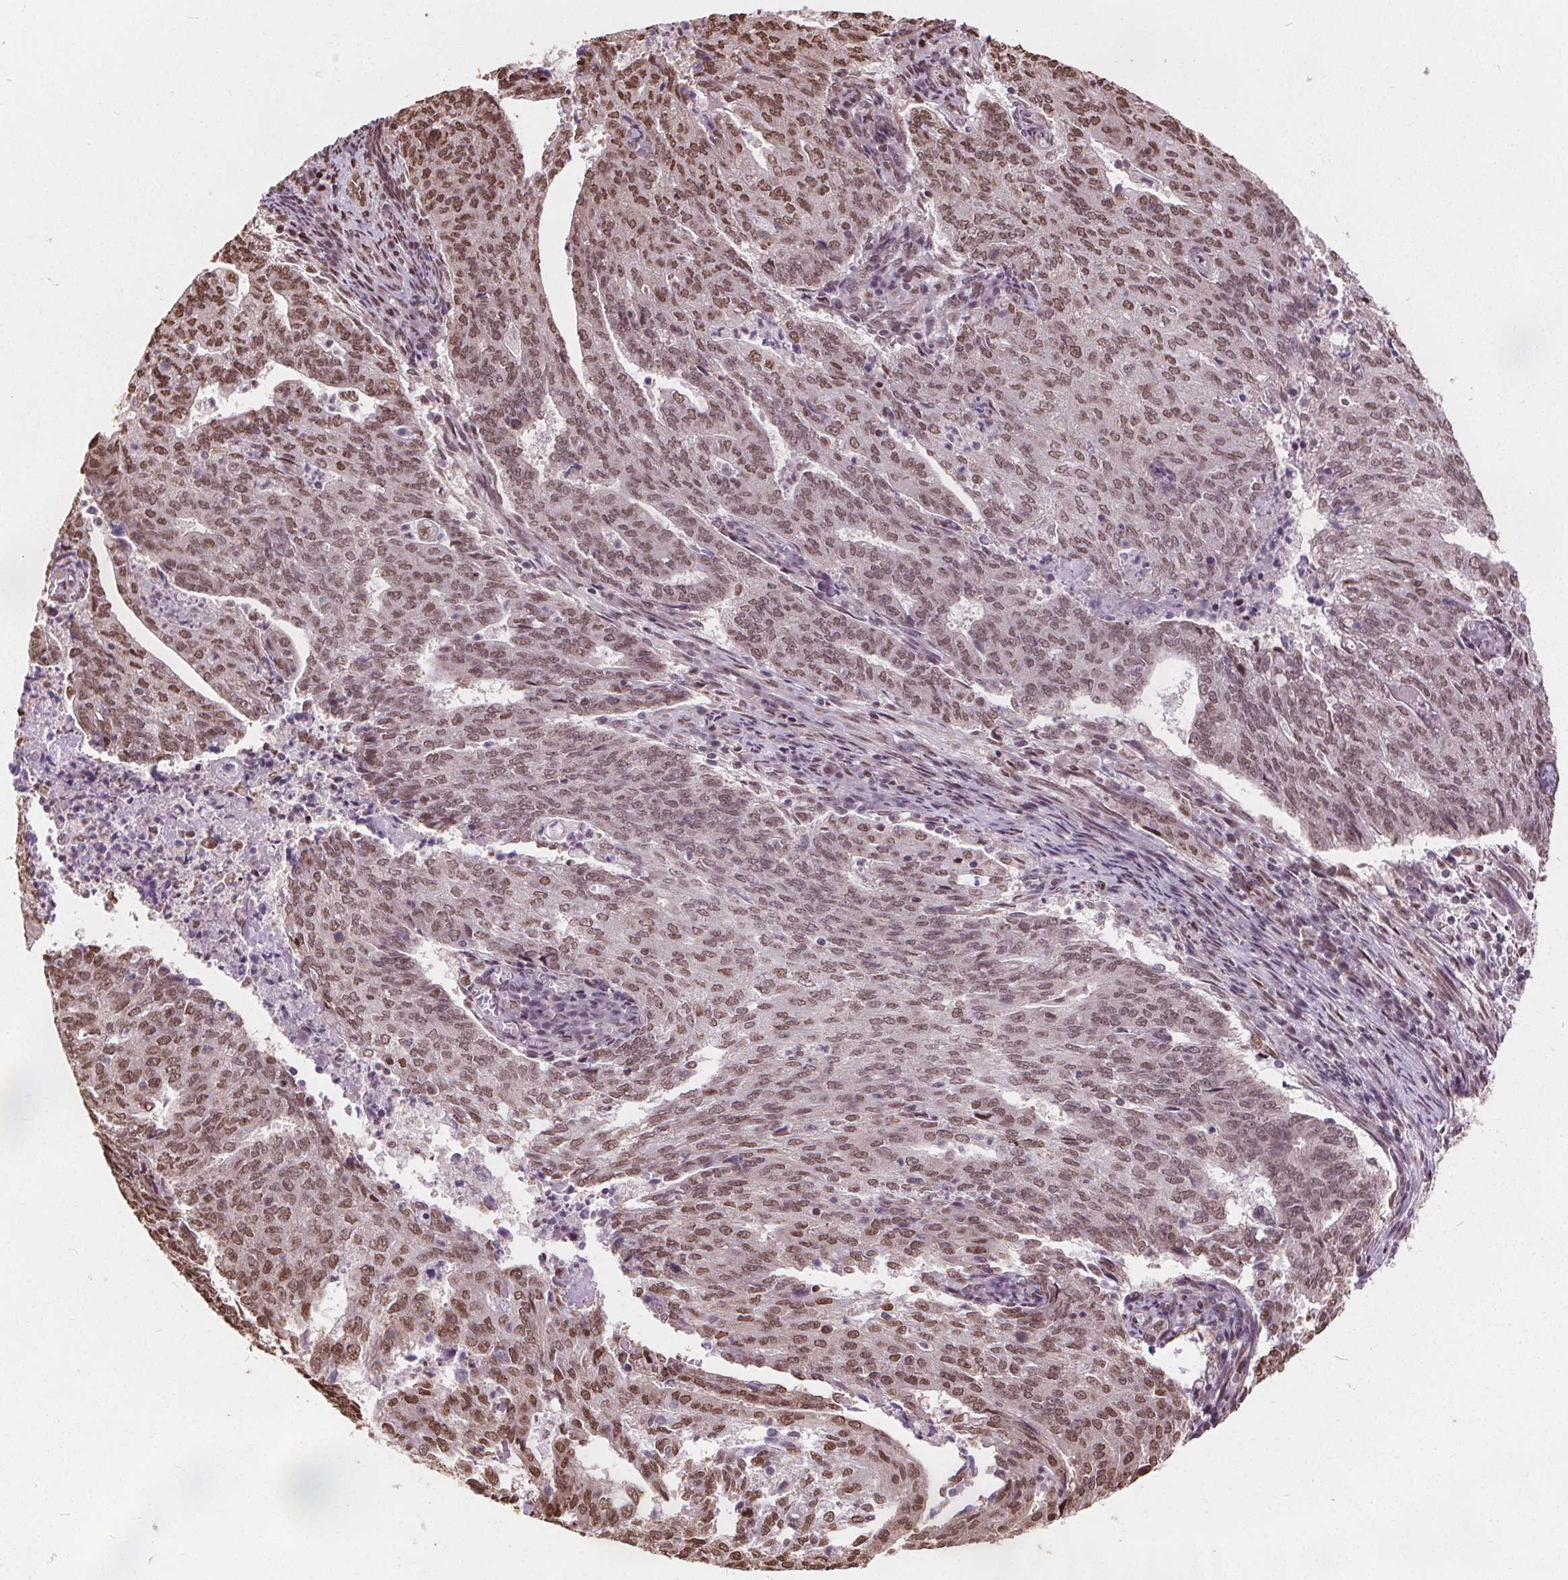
{"staining": {"intensity": "moderate", "quantity": ">75%", "location": "nuclear"}, "tissue": "endometrial cancer", "cell_type": "Tumor cells", "image_type": "cancer", "snomed": [{"axis": "morphology", "description": "Adenocarcinoma, NOS"}, {"axis": "topography", "description": "Endometrium"}], "caption": "This is an image of IHC staining of endometrial cancer, which shows moderate expression in the nuclear of tumor cells.", "gene": "ISLR2", "patient": {"sex": "female", "age": 82}}